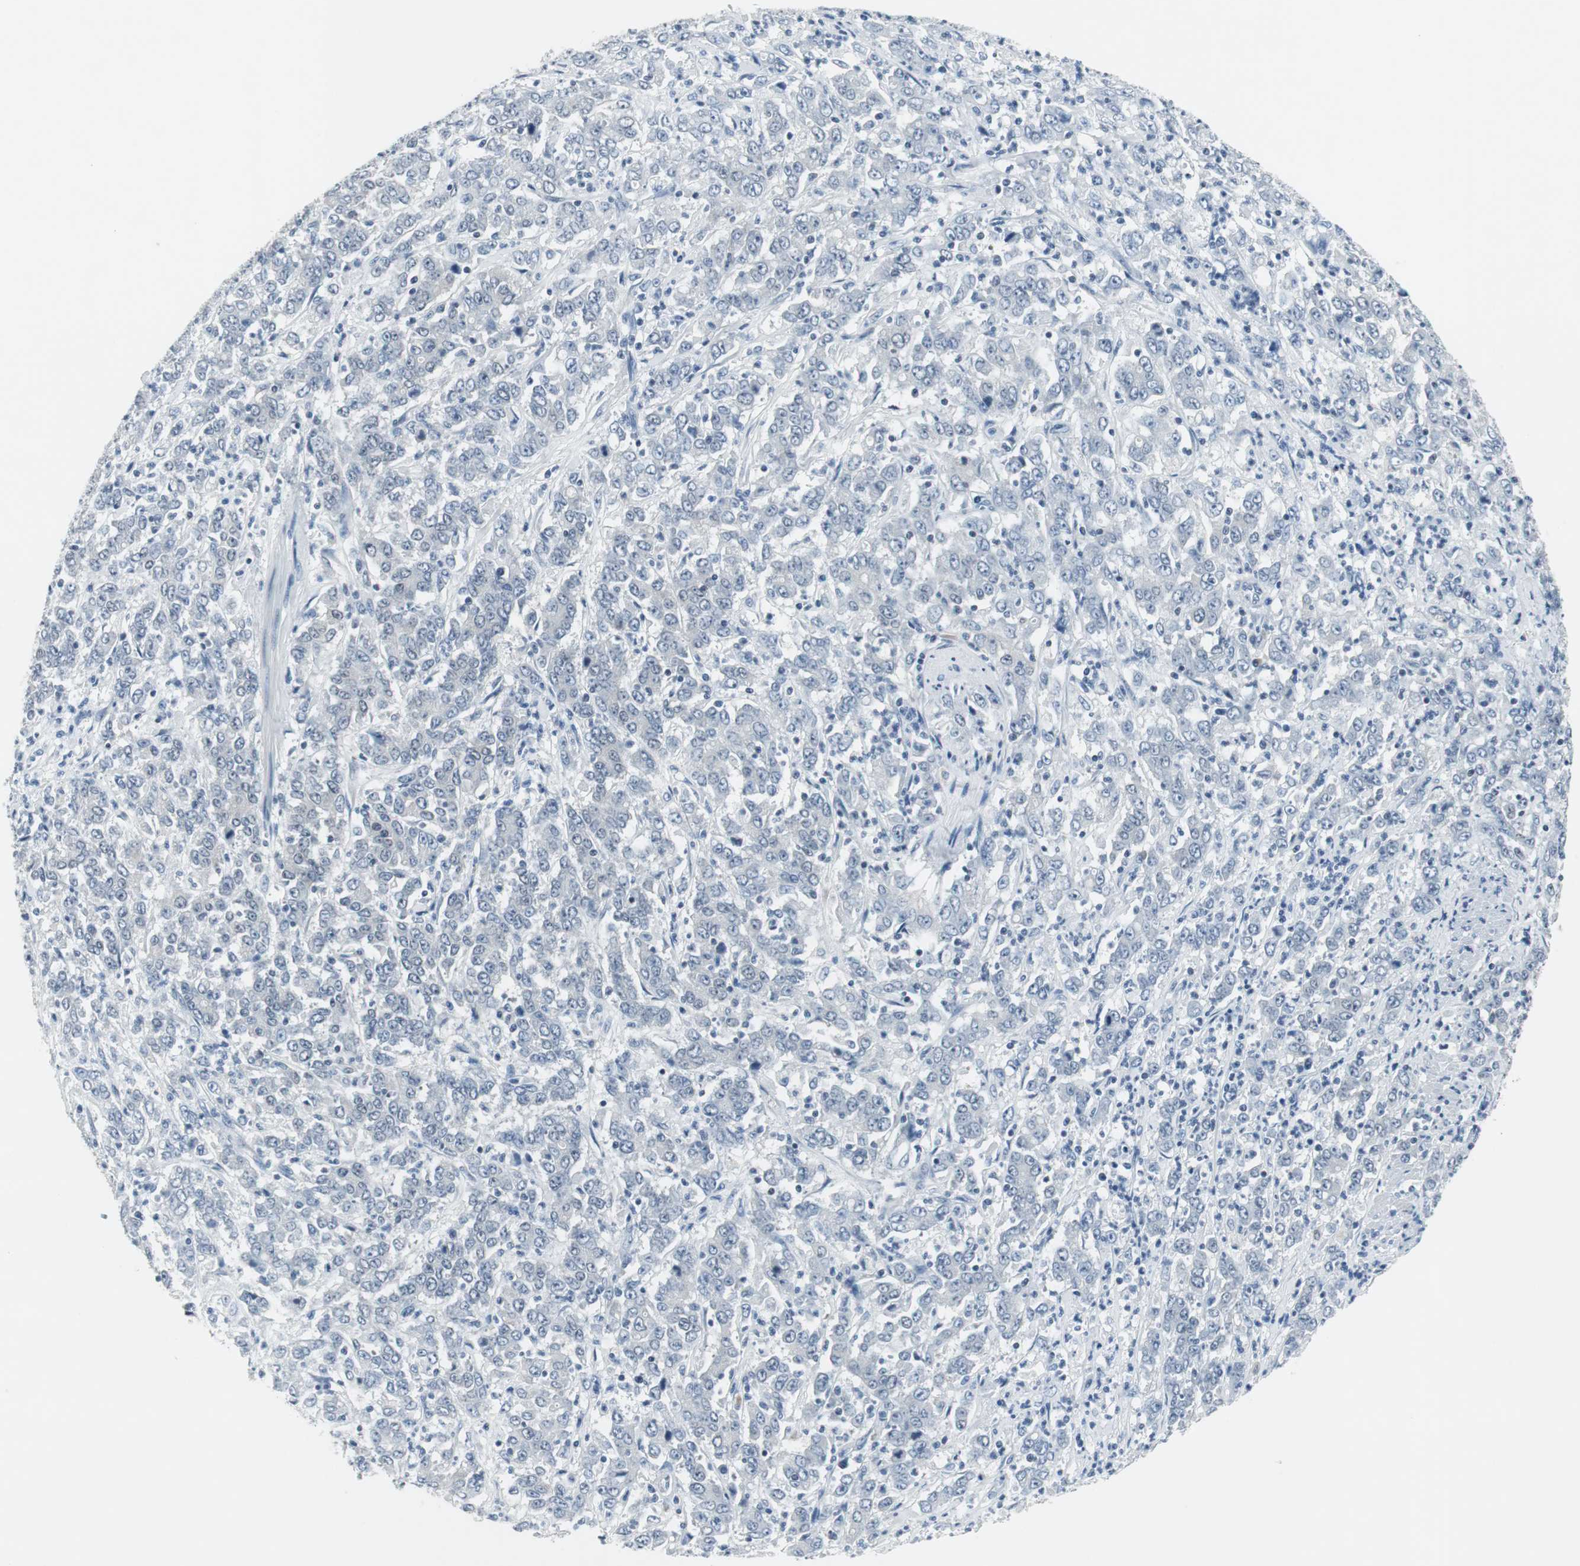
{"staining": {"intensity": "negative", "quantity": "none", "location": "none"}, "tissue": "stomach cancer", "cell_type": "Tumor cells", "image_type": "cancer", "snomed": [{"axis": "morphology", "description": "Adenocarcinoma, NOS"}, {"axis": "topography", "description": "Stomach, lower"}], "caption": "This is a image of immunohistochemistry staining of adenocarcinoma (stomach), which shows no staining in tumor cells.", "gene": "ELK1", "patient": {"sex": "female", "age": 71}}